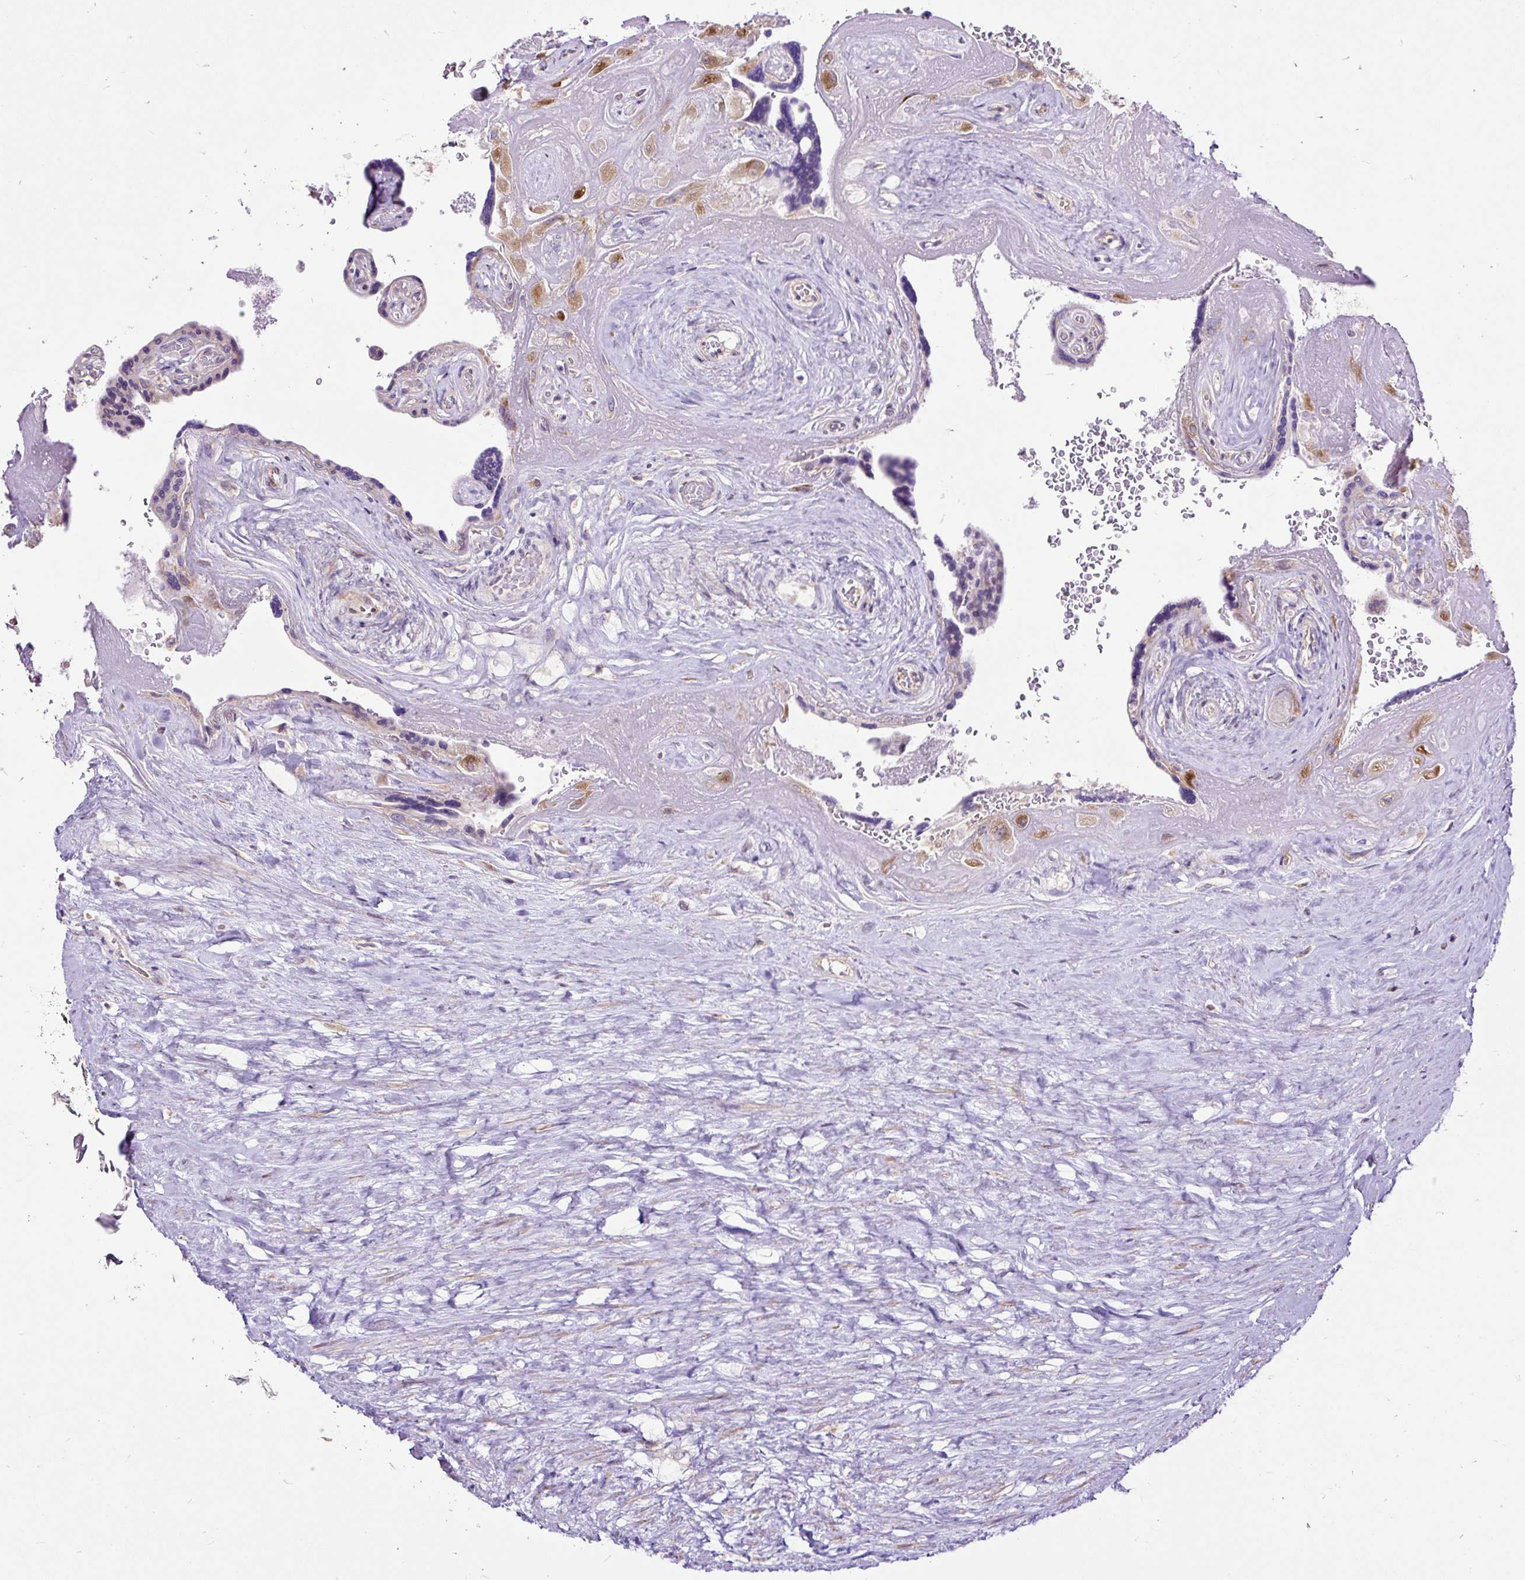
{"staining": {"intensity": "moderate", "quantity": ">75%", "location": "cytoplasmic/membranous"}, "tissue": "placenta", "cell_type": "Decidual cells", "image_type": "normal", "snomed": [{"axis": "morphology", "description": "Normal tissue, NOS"}, {"axis": "topography", "description": "Placenta"}], "caption": "Approximately >75% of decidual cells in unremarkable human placenta display moderate cytoplasmic/membranous protein staining as visualized by brown immunohistochemical staining.", "gene": "RPS5", "patient": {"sex": "female", "age": 32}}